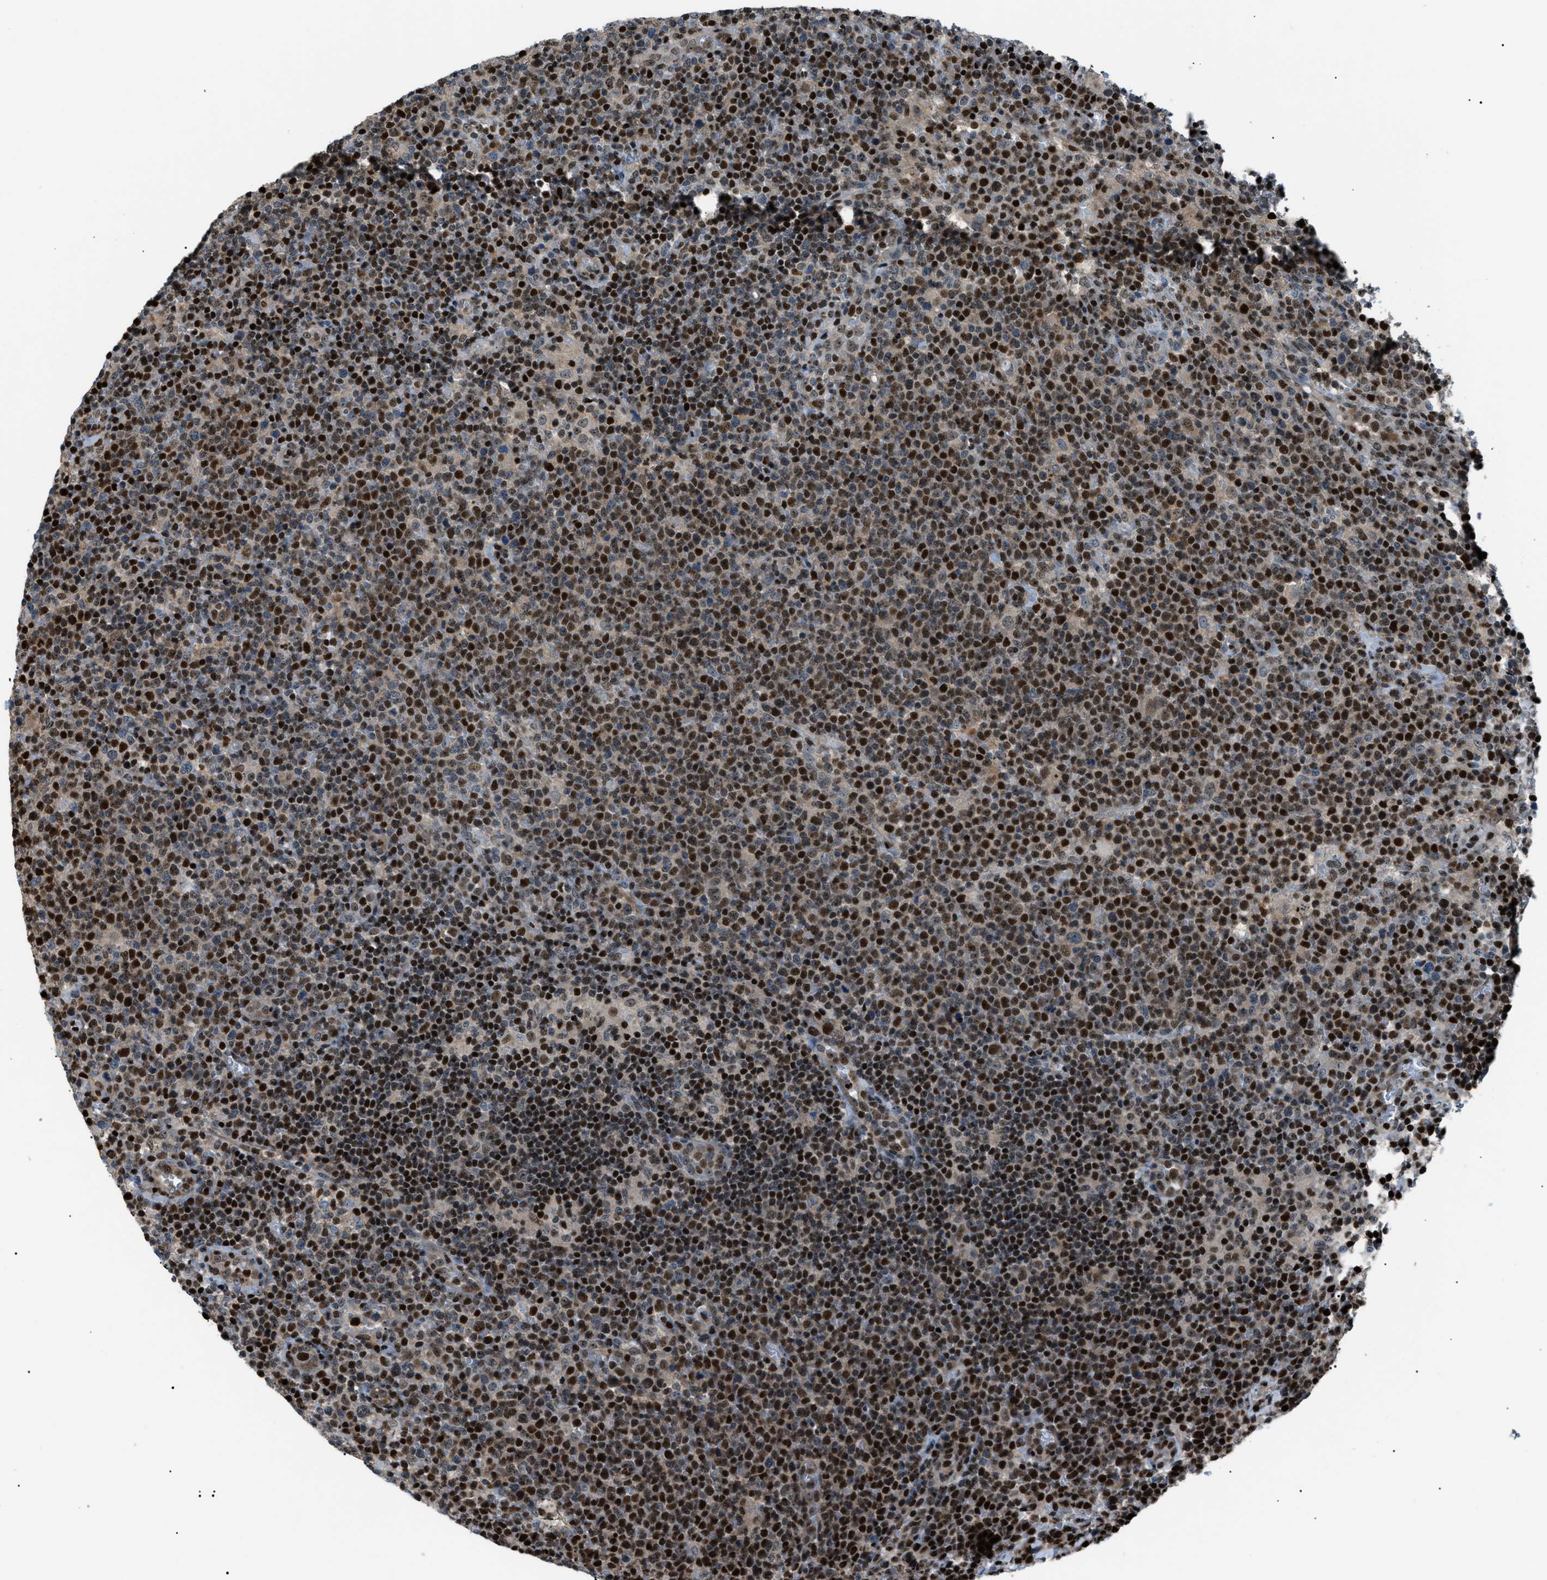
{"staining": {"intensity": "strong", "quantity": "25%-75%", "location": "nuclear"}, "tissue": "lymphoma", "cell_type": "Tumor cells", "image_type": "cancer", "snomed": [{"axis": "morphology", "description": "Malignant lymphoma, non-Hodgkin's type, High grade"}, {"axis": "topography", "description": "Lymph node"}], "caption": "Strong nuclear expression is seen in approximately 25%-75% of tumor cells in lymphoma.", "gene": "PRKX", "patient": {"sex": "male", "age": 61}}